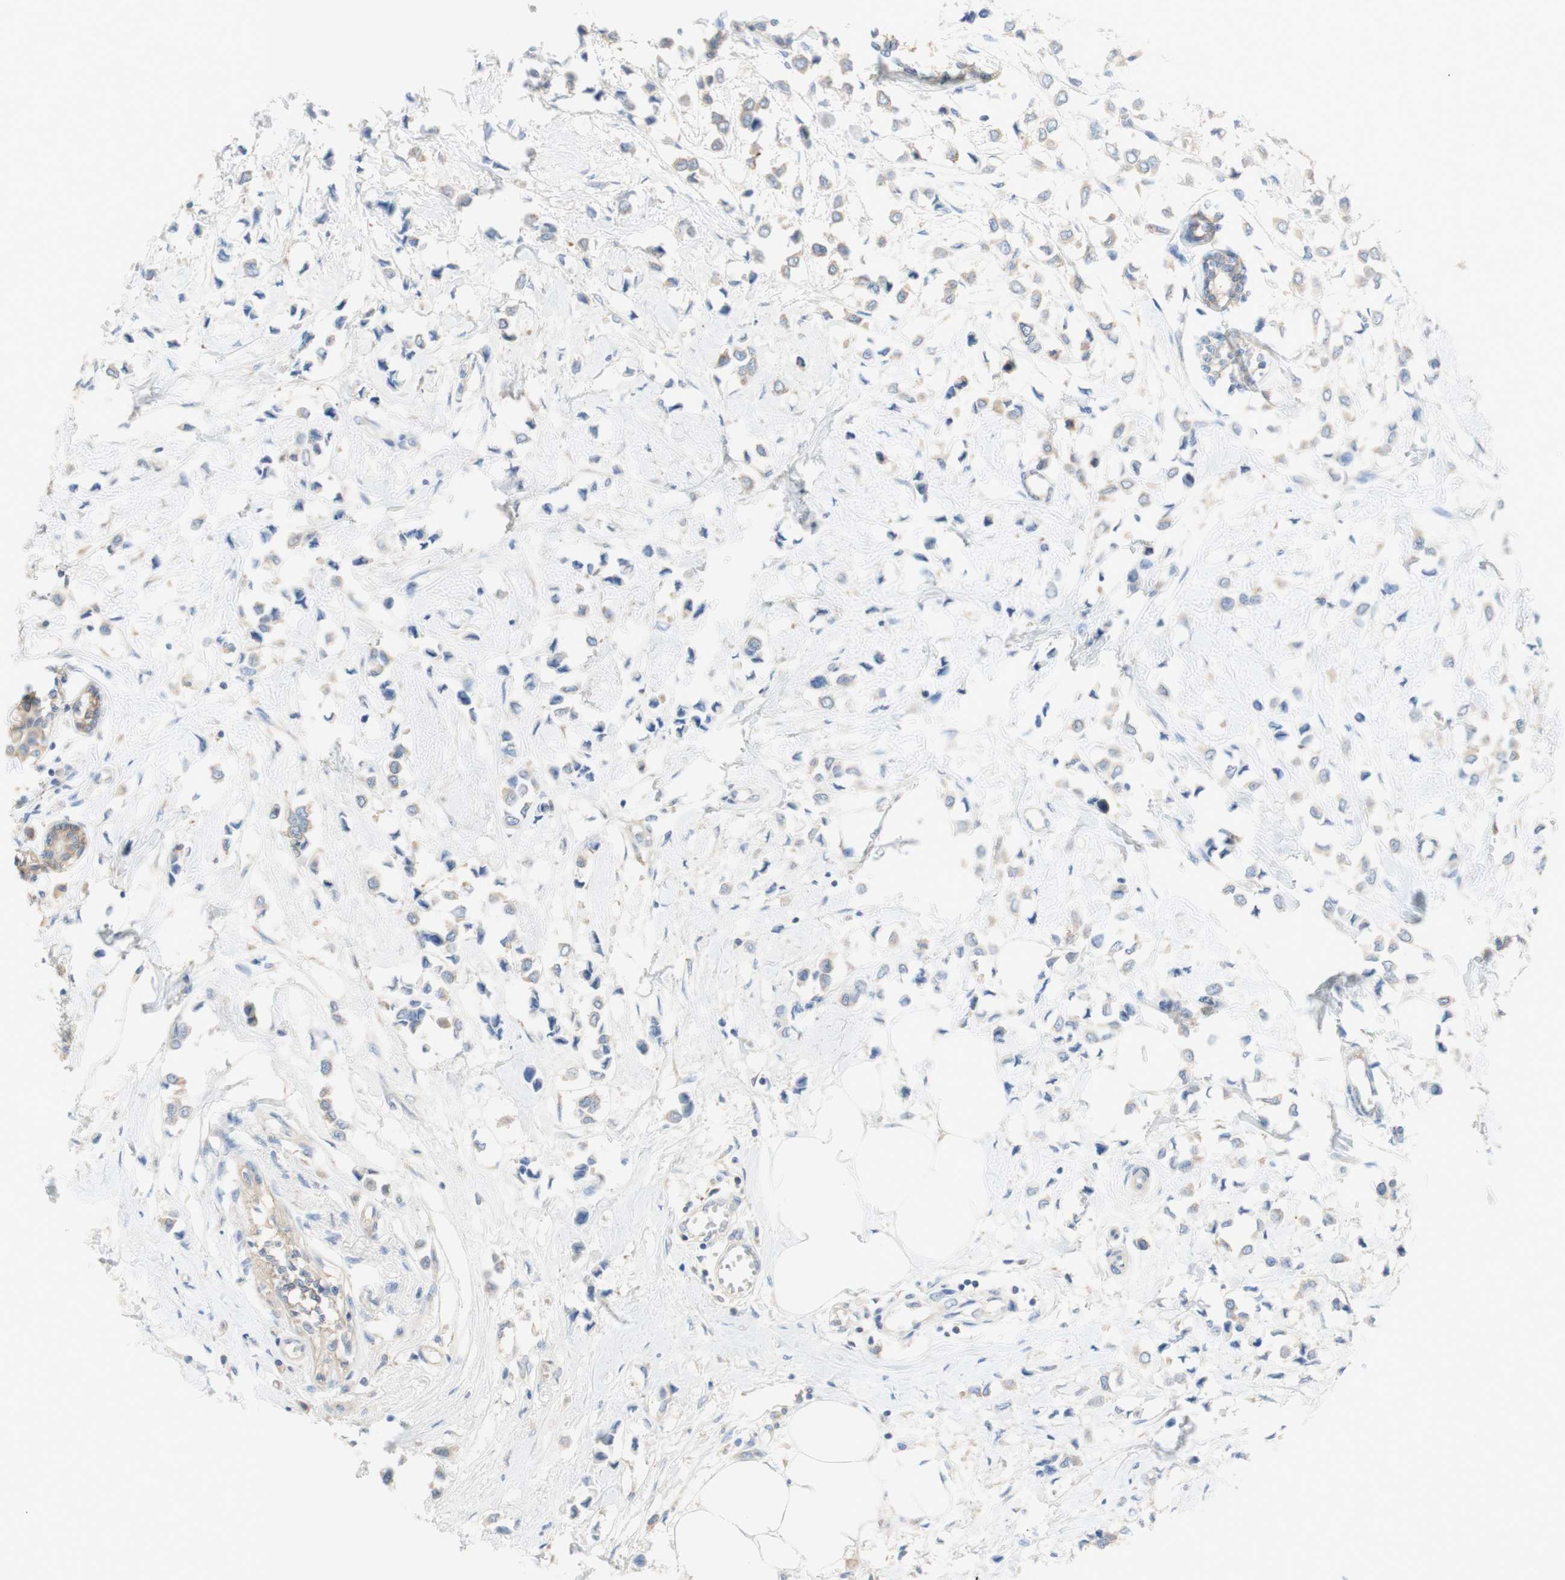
{"staining": {"intensity": "weak", "quantity": ">75%", "location": "cytoplasmic/membranous"}, "tissue": "breast cancer", "cell_type": "Tumor cells", "image_type": "cancer", "snomed": [{"axis": "morphology", "description": "Lobular carcinoma"}, {"axis": "topography", "description": "Breast"}], "caption": "There is low levels of weak cytoplasmic/membranous expression in tumor cells of breast cancer (lobular carcinoma), as demonstrated by immunohistochemical staining (brown color).", "gene": "ATP2B1", "patient": {"sex": "female", "age": 51}}